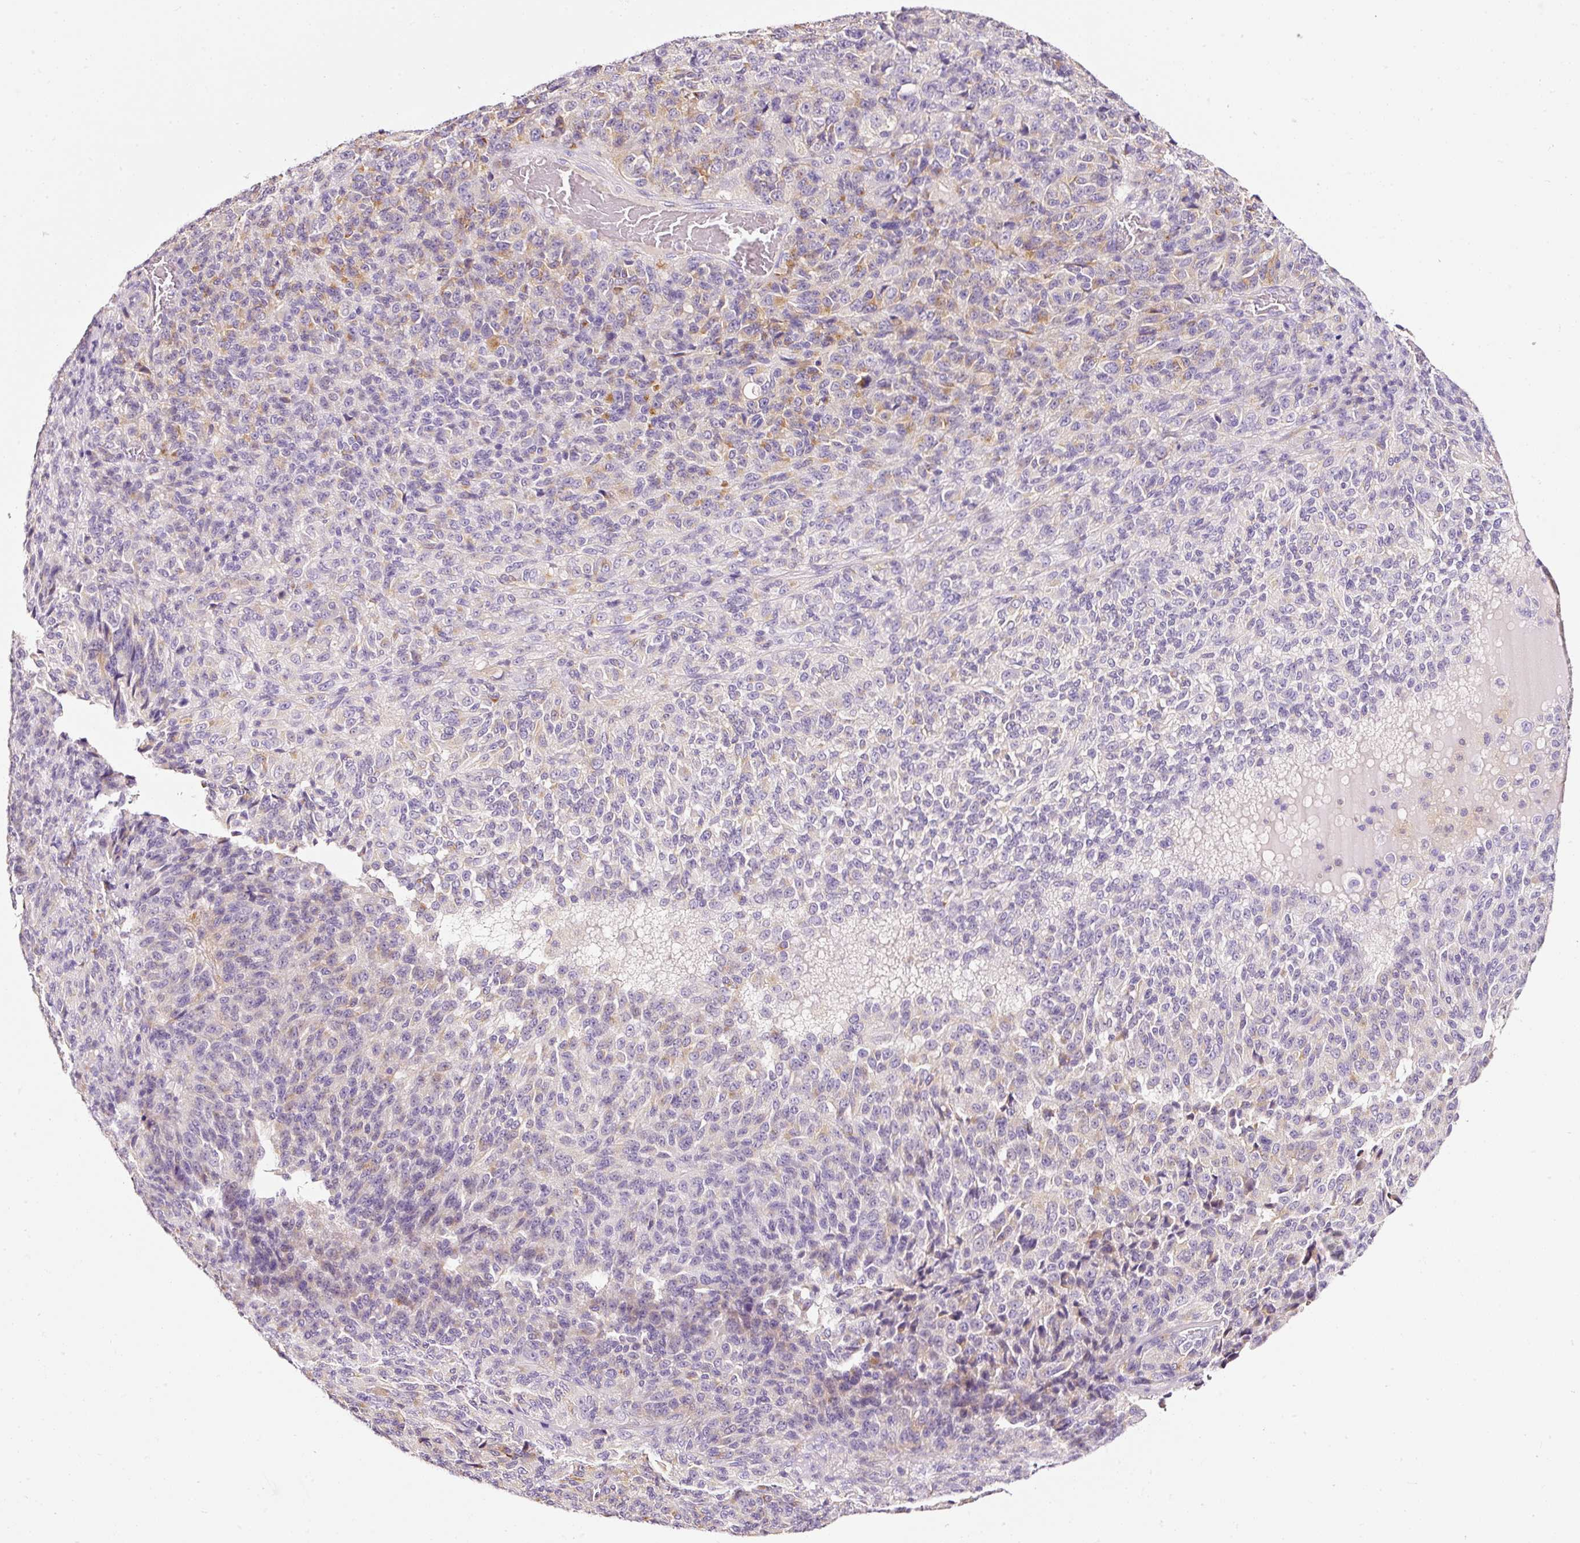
{"staining": {"intensity": "moderate", "quantity": "<25%", "location": "cytoplasmic/membranous"}, "tissue": "melanoma", "cell_type": "Tumor cells", "image_type": "cancer", "snomed": [{"axis": "morphology", "description": "Malignant melanoma, Metastatic site"}, {"axis": "topography", "description": "Brain"}], "caption": "An image of human melanoma stained for a protein shows moderate cytoplasmic/membranous brown staining in tumor cells.", "gene": "CYB561A3", "patient": {"sex": "female", "age": 56}}